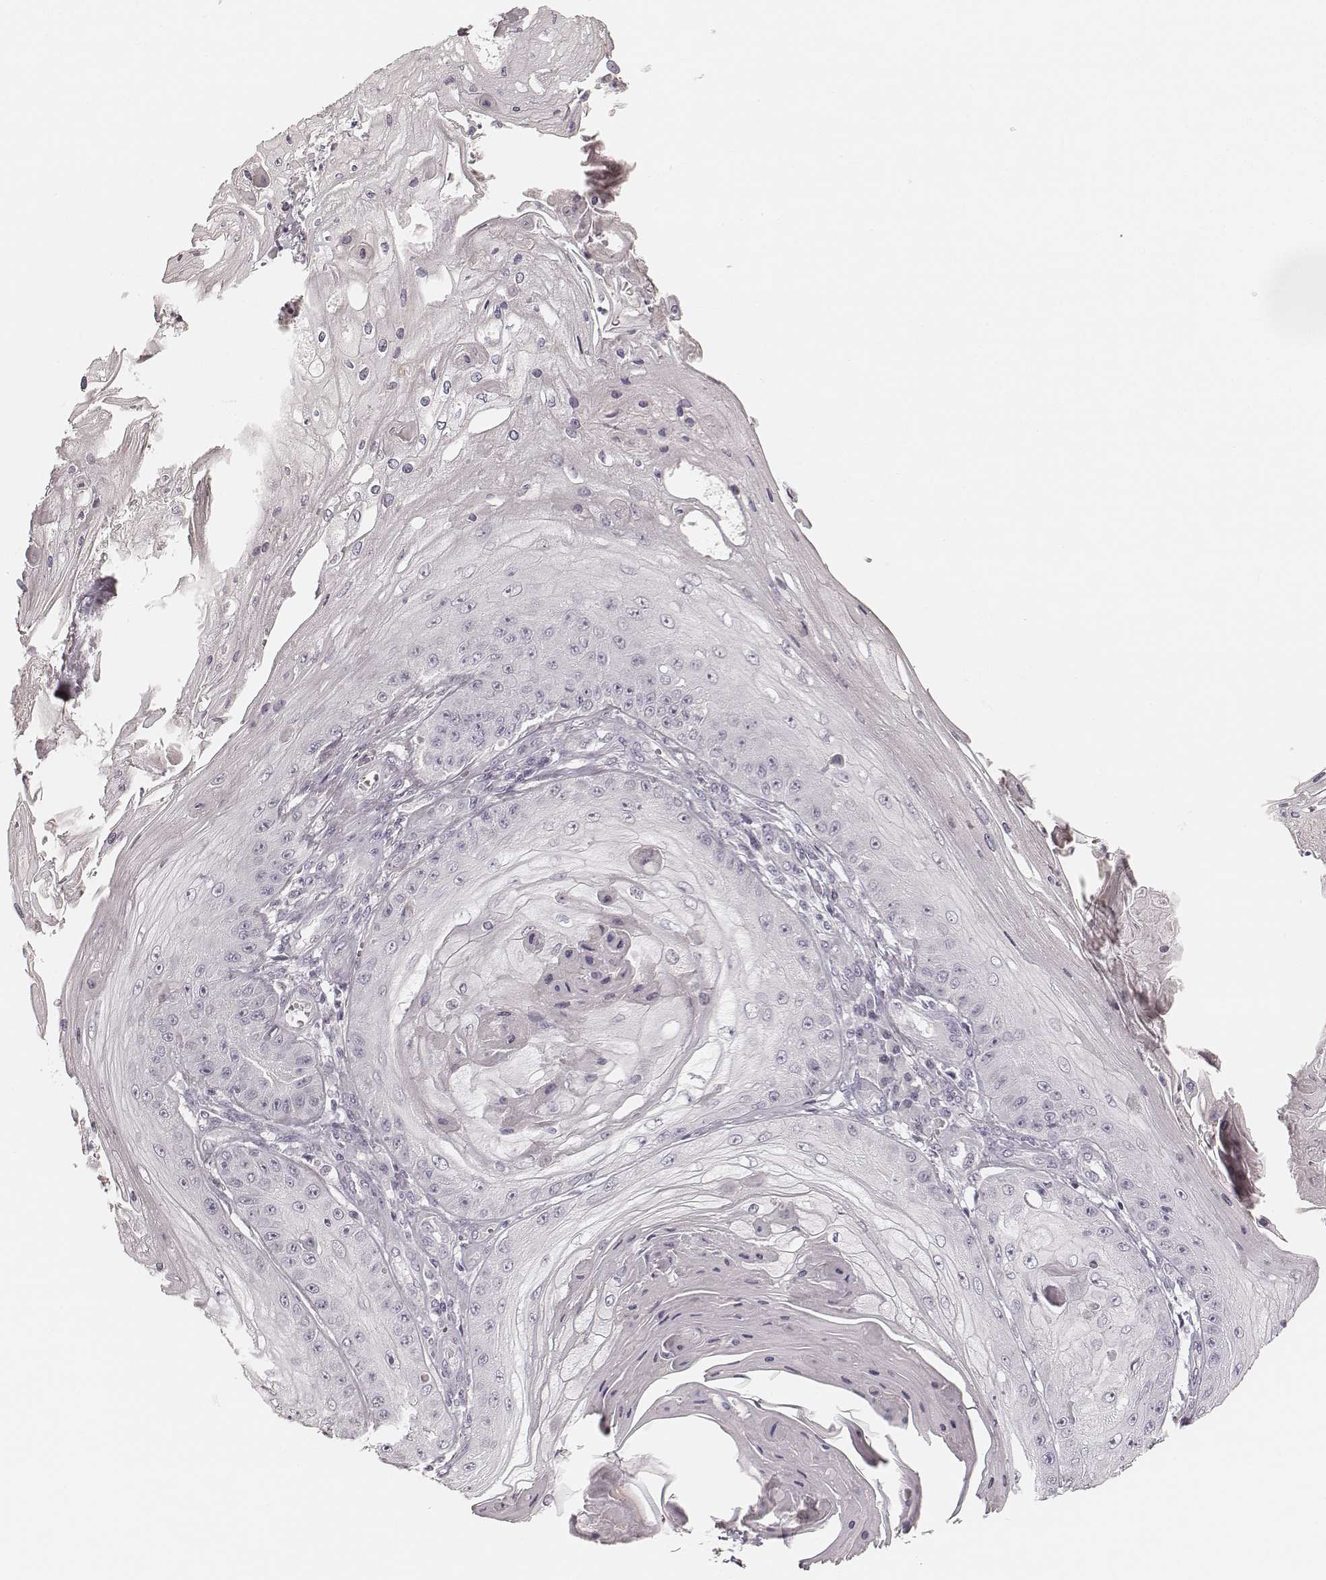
{"staining": {"intensity": "negative", "quantity": "none", "location": "none"}, "tissue": "skin cancer", "cell_type": "Tumor cells", "image_type": "cancer", "snomed": [{"axis": "morphology", "description": "Squamous cell carcinoma, NOS"}, {"axis": "topography", "description": "Skin"}], "caption": "A micrograph of human squamous cell carcinoma (skin) is negative for staining in tumor cells.", "gene": "SPATA24", "patient": {"sex": "male", "age": 70}}